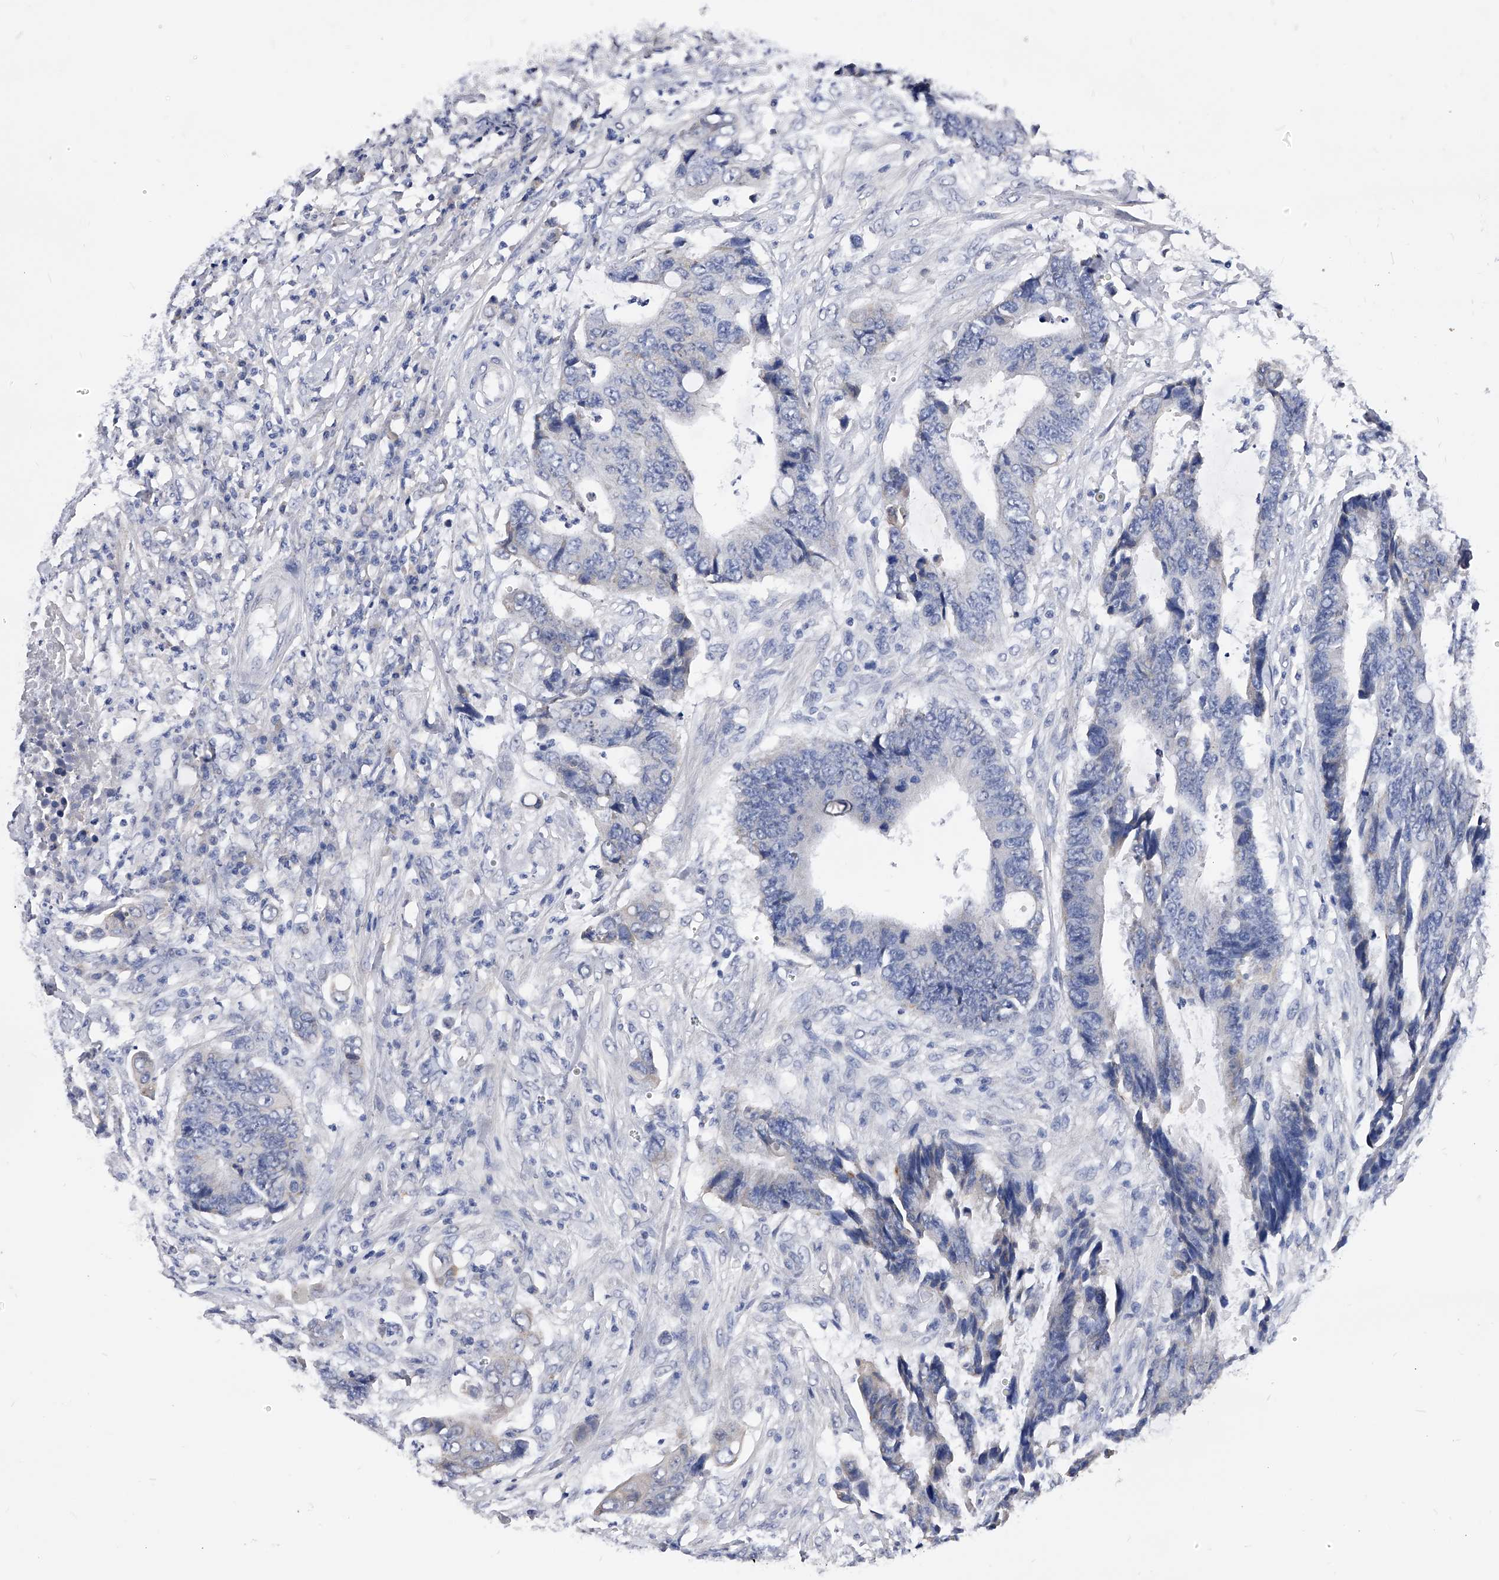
{"staining": {"intensity": "negative", "quantity": "none", "location": "none"}, "tissue": "colorectal cancer", "cell_type": "Tumor cells", "image_type": "cancer", "snomed": [{"axis": "morphology", "description": "Adenocarcinoma, NOS"}, {"axis": "topography", "description": "Rectum"}], "caption": "This is an immunohistochemistry histopathology image of adenocarcinoma (colorectal). There is no staining in tumor cells.", "gene": "ZNF529", "patient": {"sex": "male", "age": 84}}